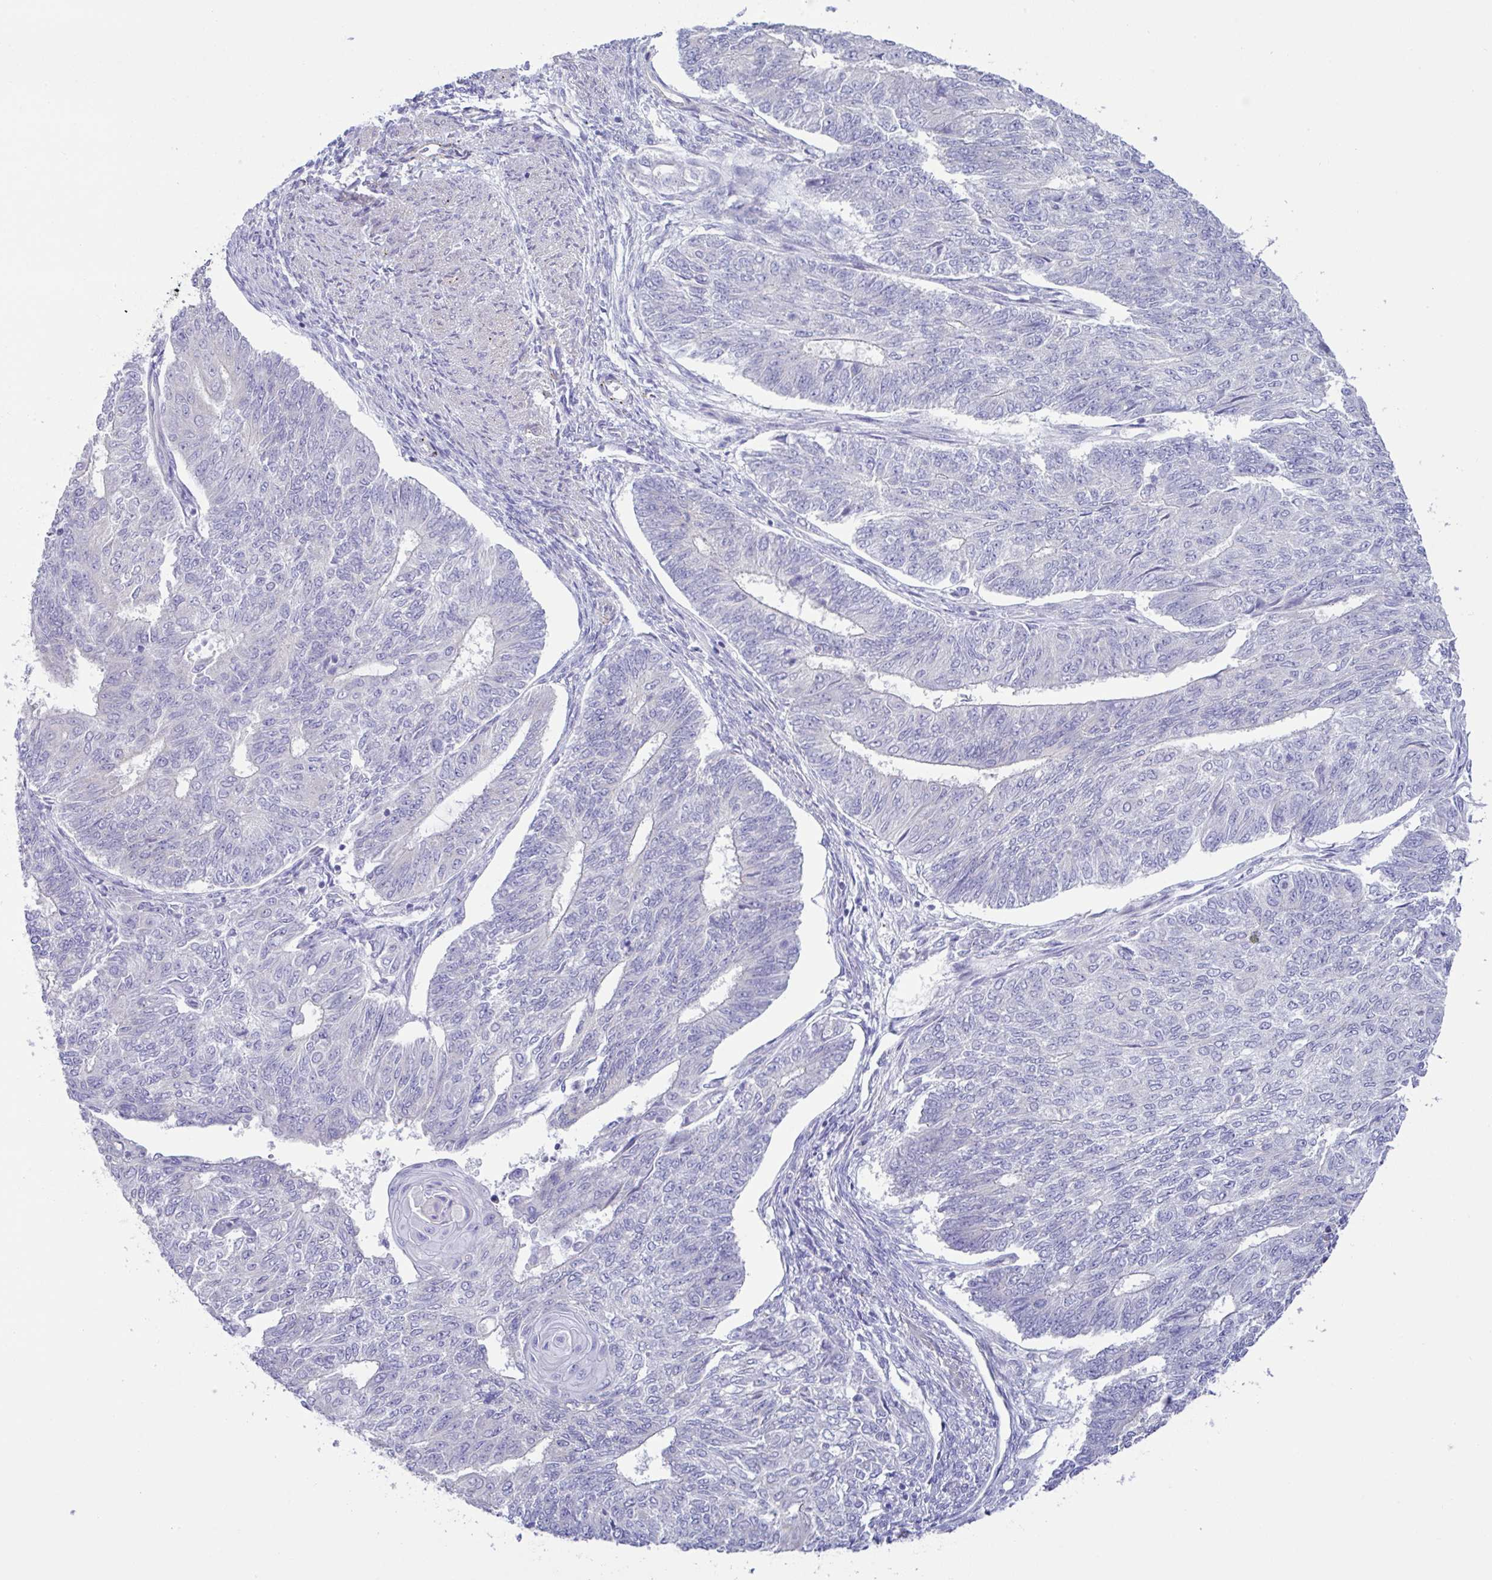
{"staining": {"intensity": "negative", "quantity": "none", "location": "none"}, "tissue": "endometrial cancer", "cell_type": "Tumor cells", "image_type": "cancer", "snomed": [{"axis": "morphology", "description": "Adenocarcinoma, NOS"}, {"axis": "topography", "description": "Endometrium"}], "caption": "IHC of endometrial cancer shows no staining in tumor cells.", "gene": "MED11", "patient": {"sex": "female", "age": 32}}